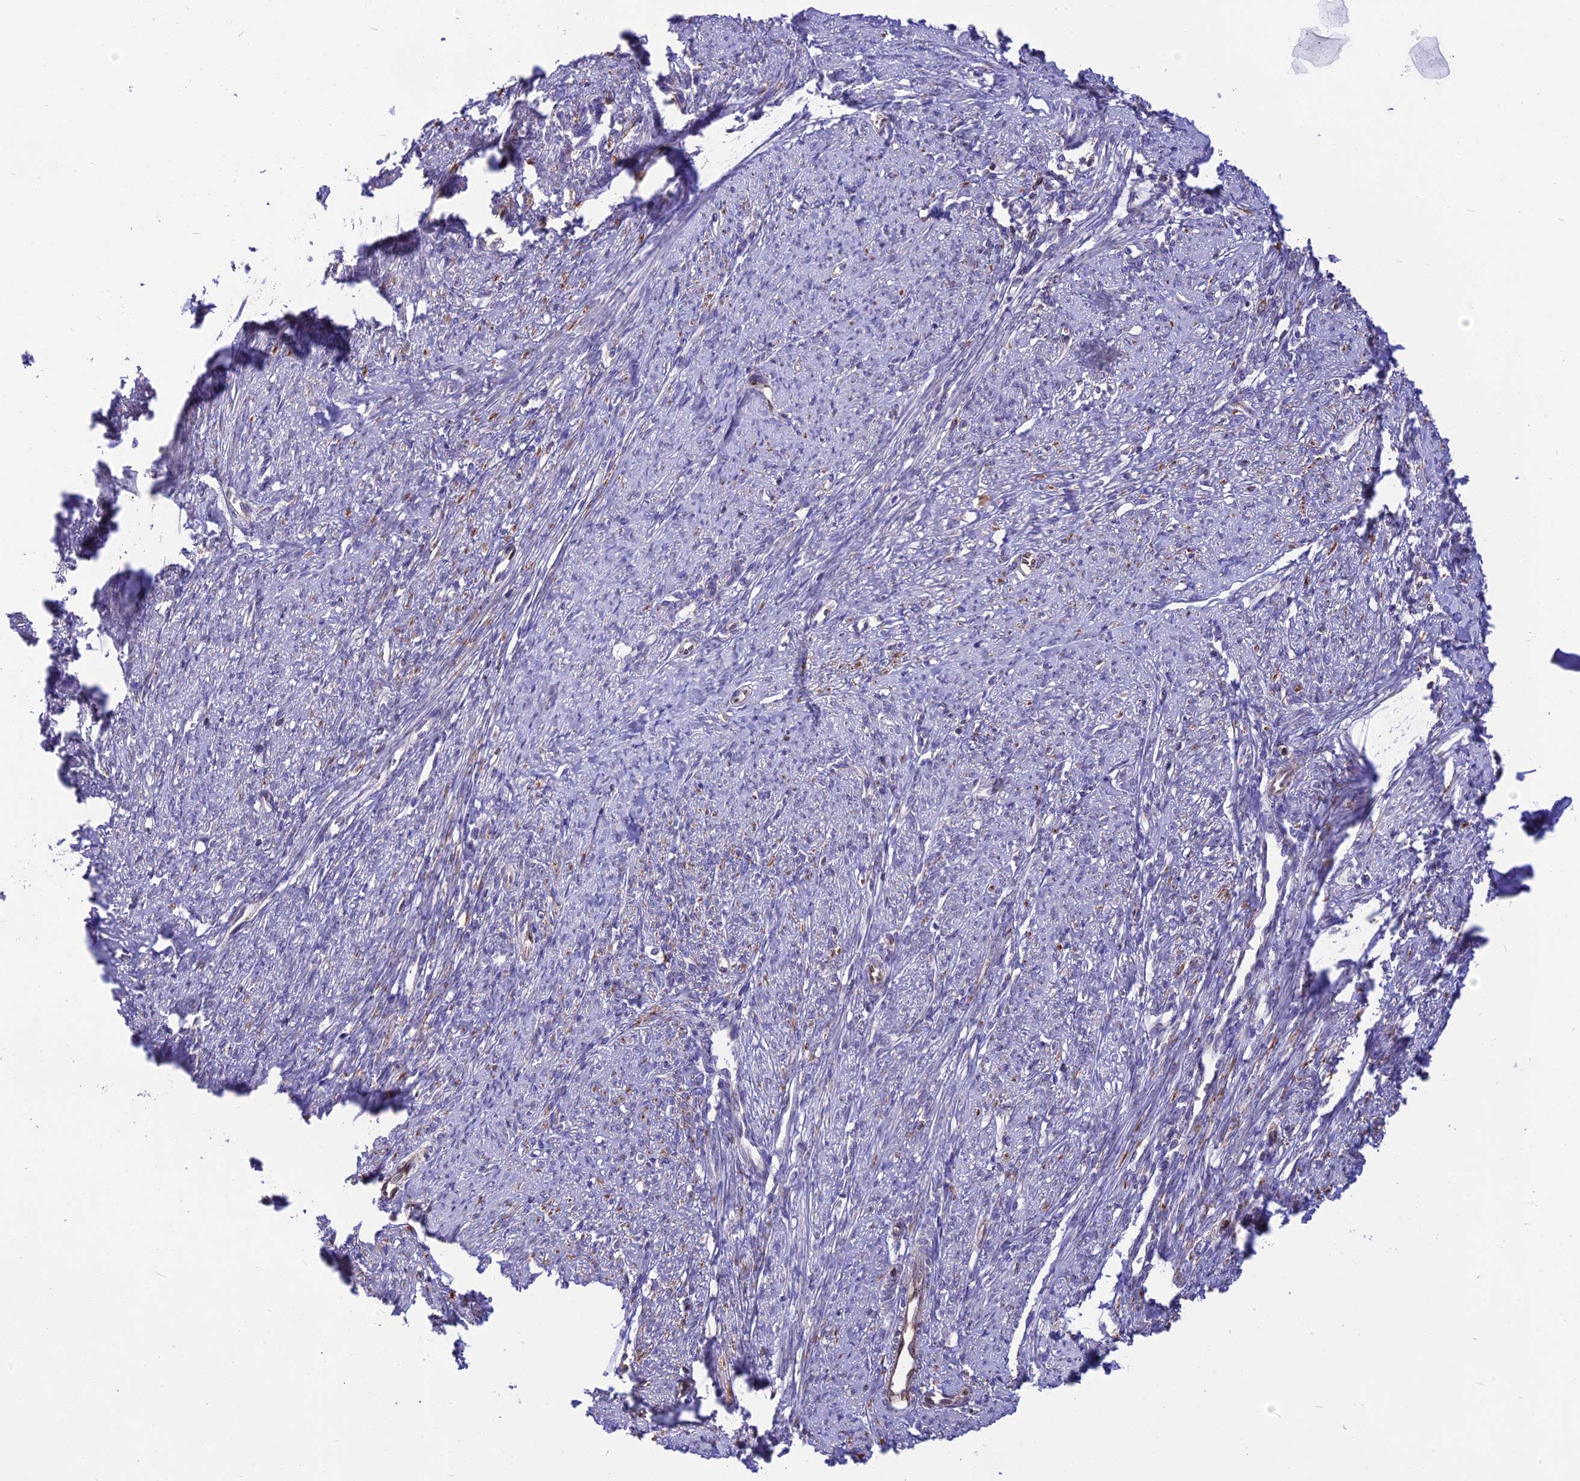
{"staining": {"intensity": "negative", "quantity": "none", "location": "none"}, "tissue": "smooth muscle", "cell_type": "Smooth muscle cells", "image_type": "normal", "snomed": [{"axis": "morphology", "description": "Normal tissue, NOS"}, {"axis": "topography", "description": "Smooth muscle"}, {"axis": "topography", "description": "Uterus"}], "caption": "Immunohistochemical staining of unremarkable human smooth muscle demonstrates no significant staining in smooth muscle cells. (DAB (3,3'-diaminobenzidine) immunohistochemistry (IHC), high magnification).", "gene": "DOC2B", "patient": {"sex": "female", "age": 59}}